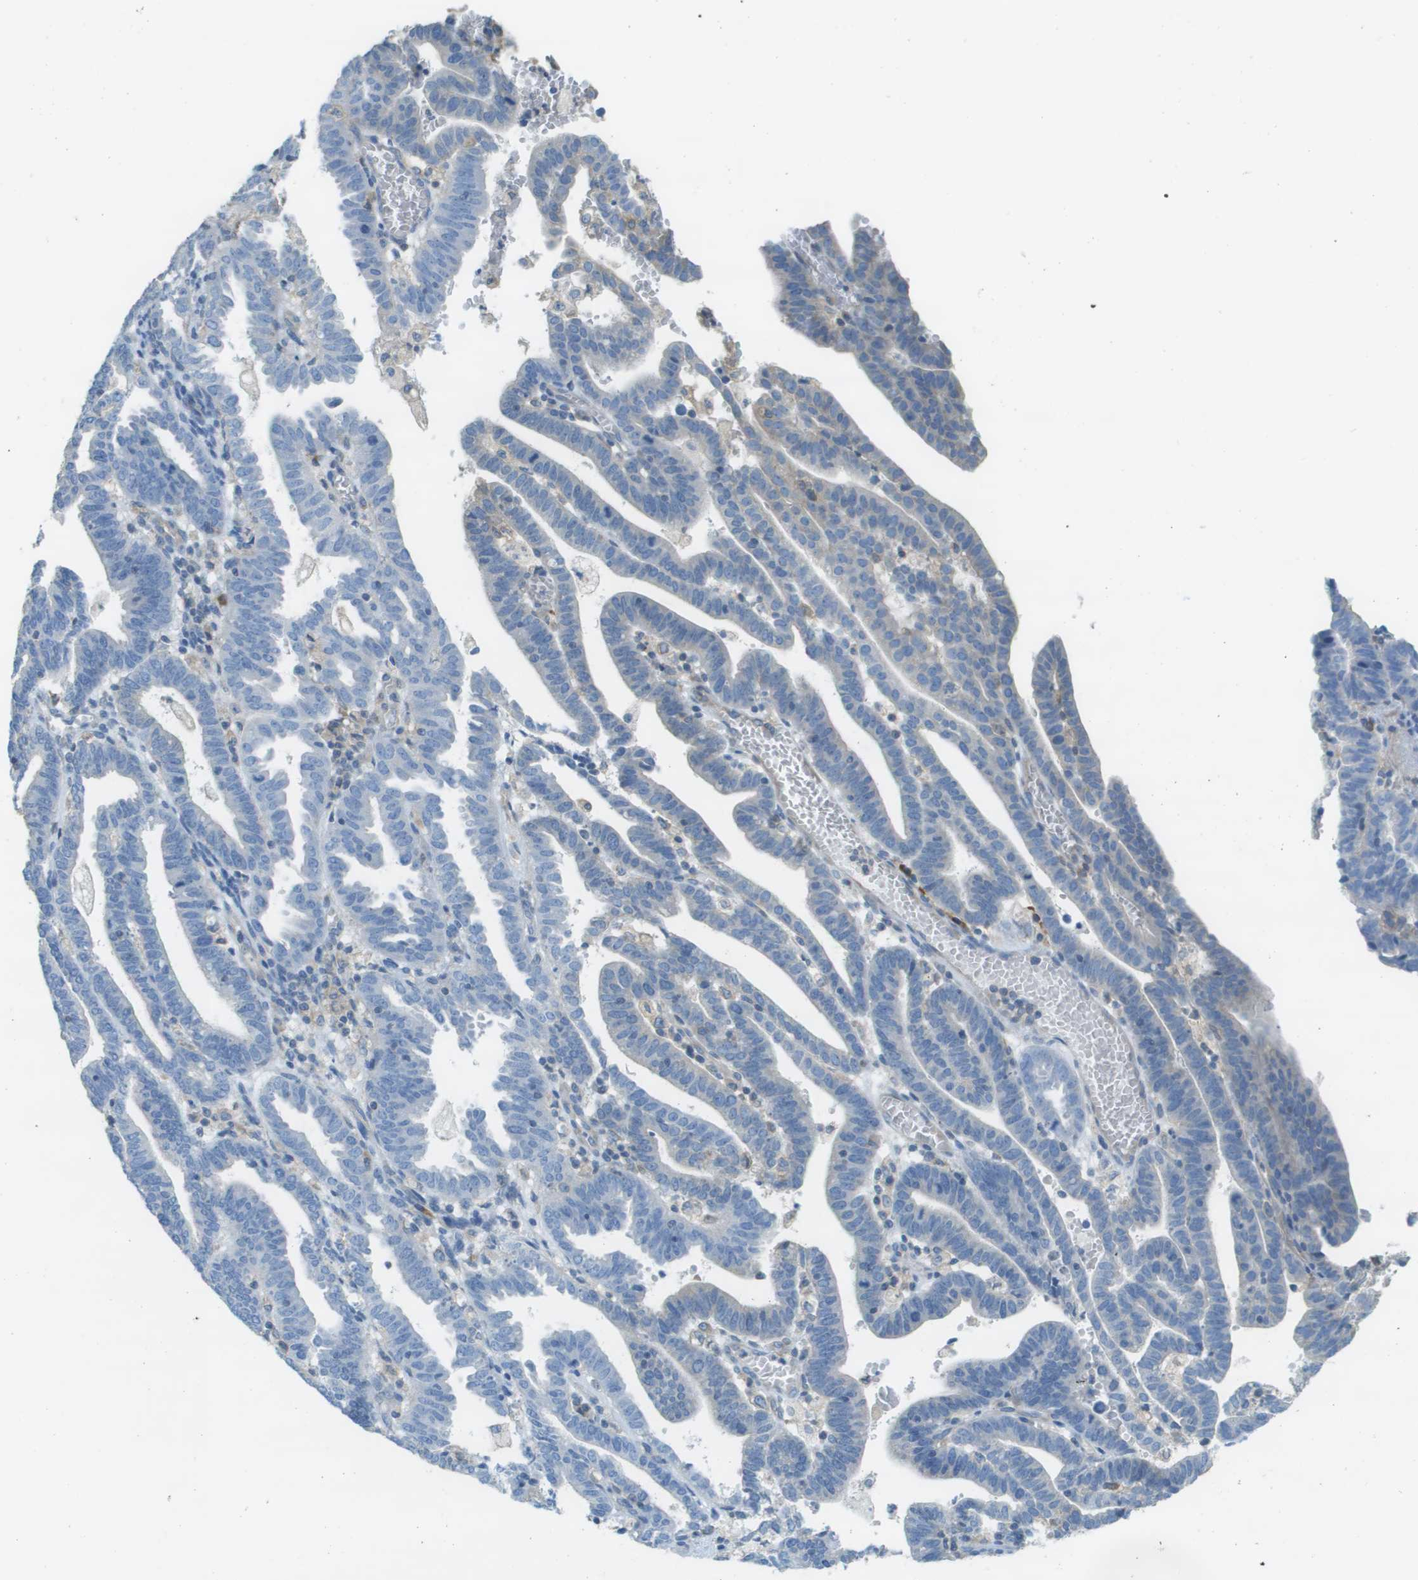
{"staining": {"intensity": "negative", "quantity": "none", "location": "none"}, "tissue": "endometrial cancer", "cell_type": "Tumor cells", "image_type": "cancer", "snomed": [{"axis": "morphology", "description": "Adenocarcinoma, NOS"}, {"axis": "topography", "description": "Uterus"}], "caption": "Endometrial adenocarcinoma was stained to show a protein in brown. There is no significant positivity in tumor cells.", "gene": "DNAJB11", "patient": {"sex": "female", "age": 83}}